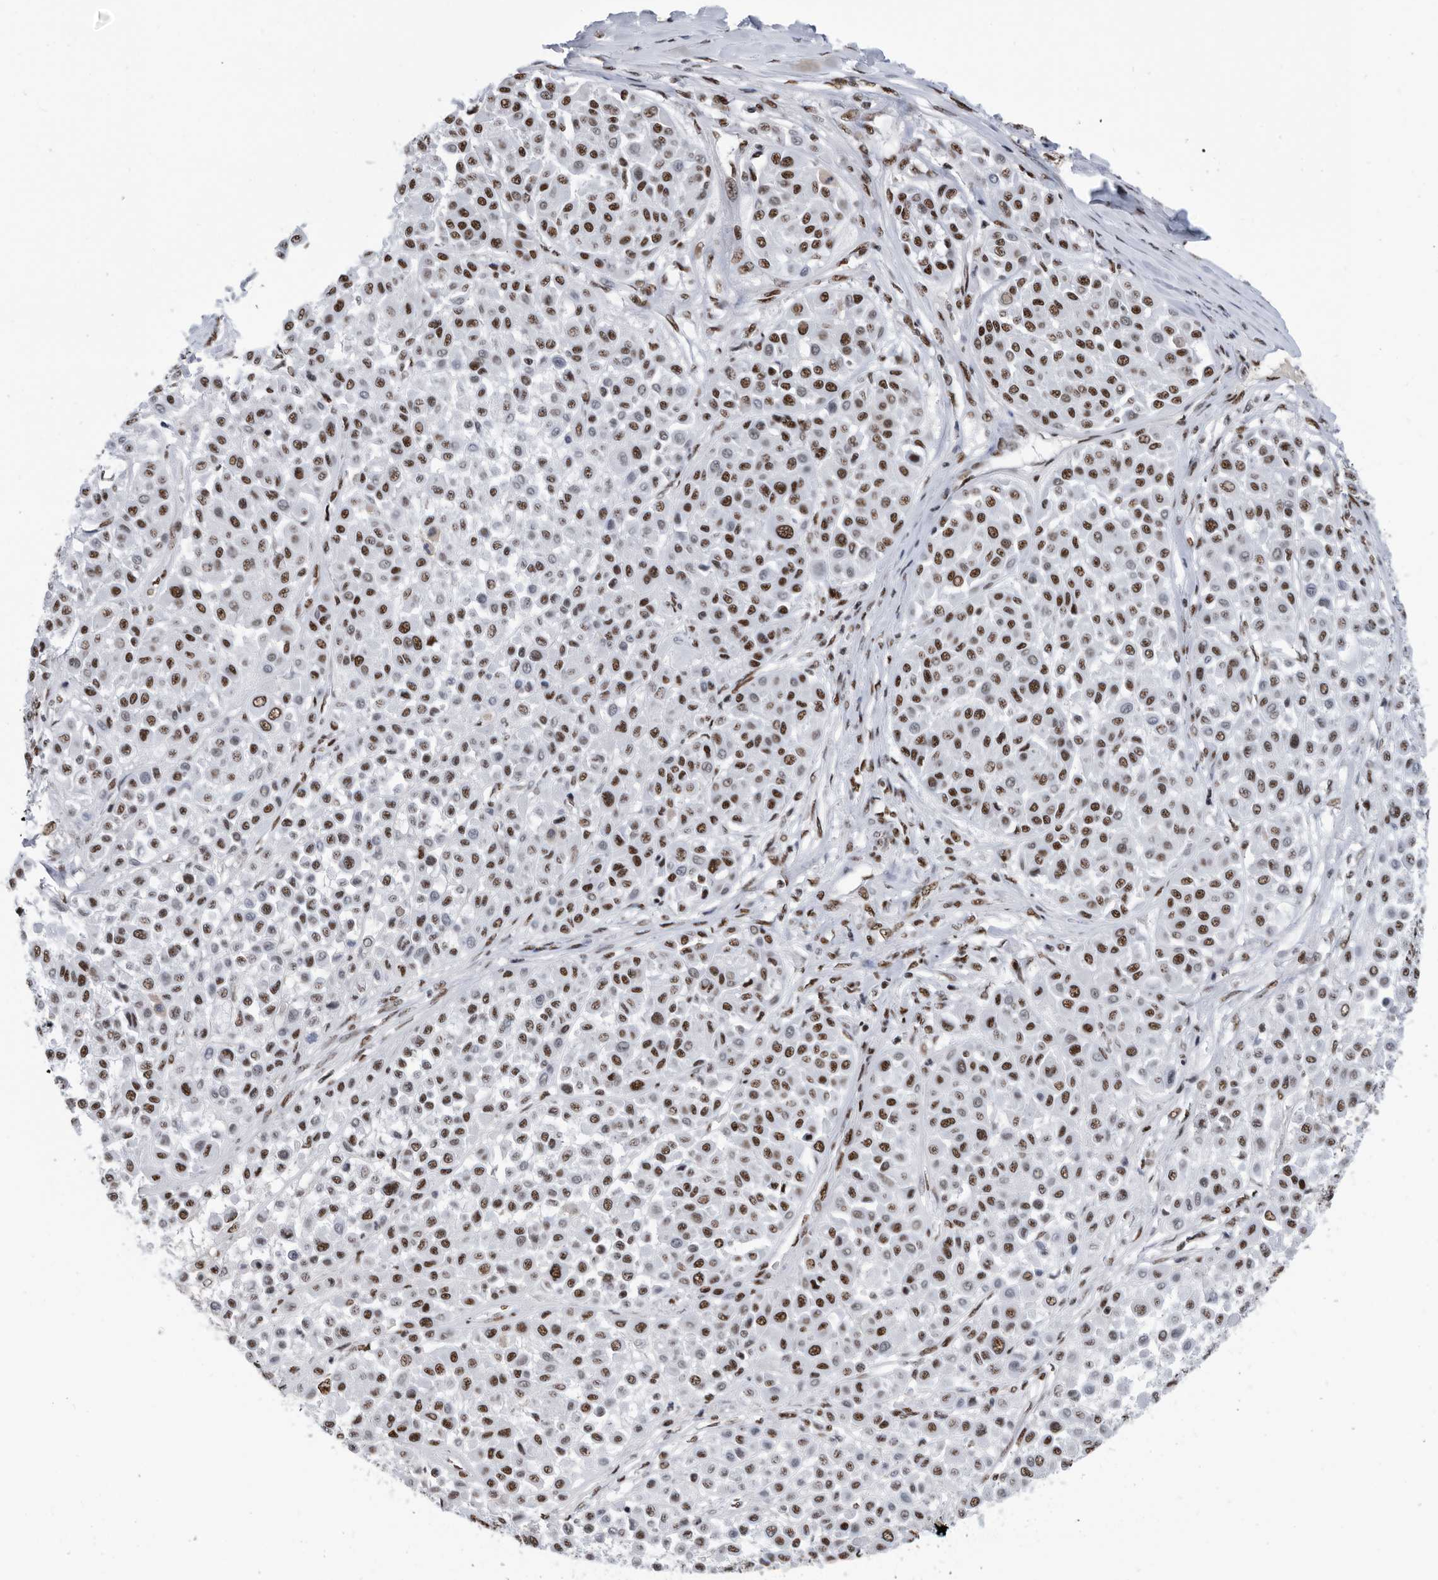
{"staining": {"intensity": "strong", "quantity": ">75%", "location": "nuclear"}, "tissue": "melanoma", "cell_type": "Tumor cells", "image_type": "cancer", "snomed": [{"axis": "morphology", "description": "Malignant melanoma, Metastatic site"}, {"axis": "topography", "description": "Soft tissue"}], "caption": "Immunohistochemistry histopathology image of melanoma stained for a protein (brown), which exhibits high levels of strong nuclear expression in about >75% of tumor cells.", "gene": "SF3A1", "patient": {"sex": "male", "age": 41}}